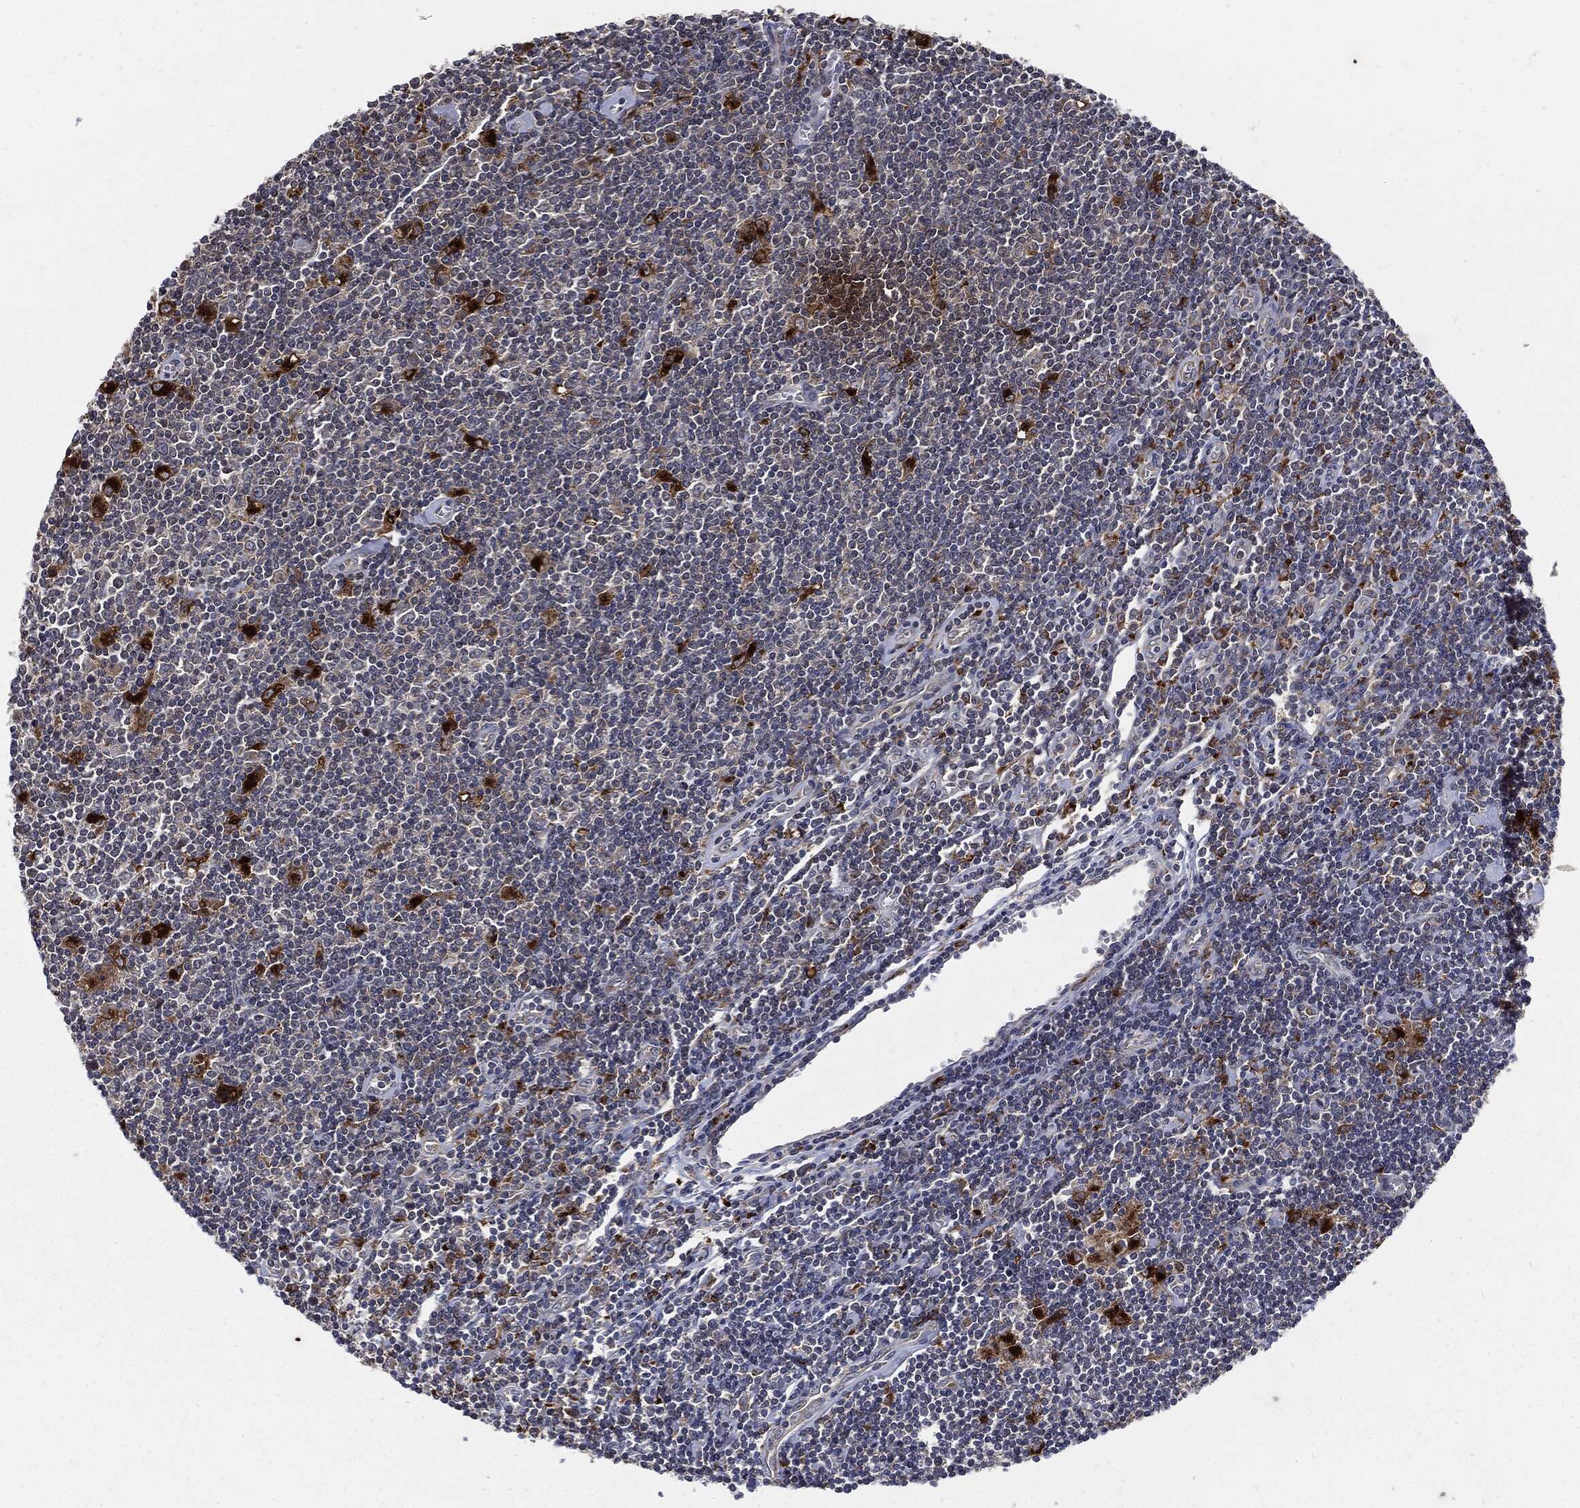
{"staining": {"intensity": "negative", "quantity": "none", "location": "none"}, "tissue": "lymphoma", "cell_type": "Tumor cells", "image_type": "cancer", "snomed": [{"axis": "morphology", "description": "Hodgkin's disease, NOS"}, {"axis": "topography", "description": "Lymph node"}], "caption": "Immunohistochemistry (IHC) image of neoplastic tissue: Hodgkin's disease stained with DAB (3,3'-diaminobenzidine) demonstrates no significant protein staining in tumor cells.", "gene": "SLC31A2", "patient": {"sex": "male", "age": 40}}